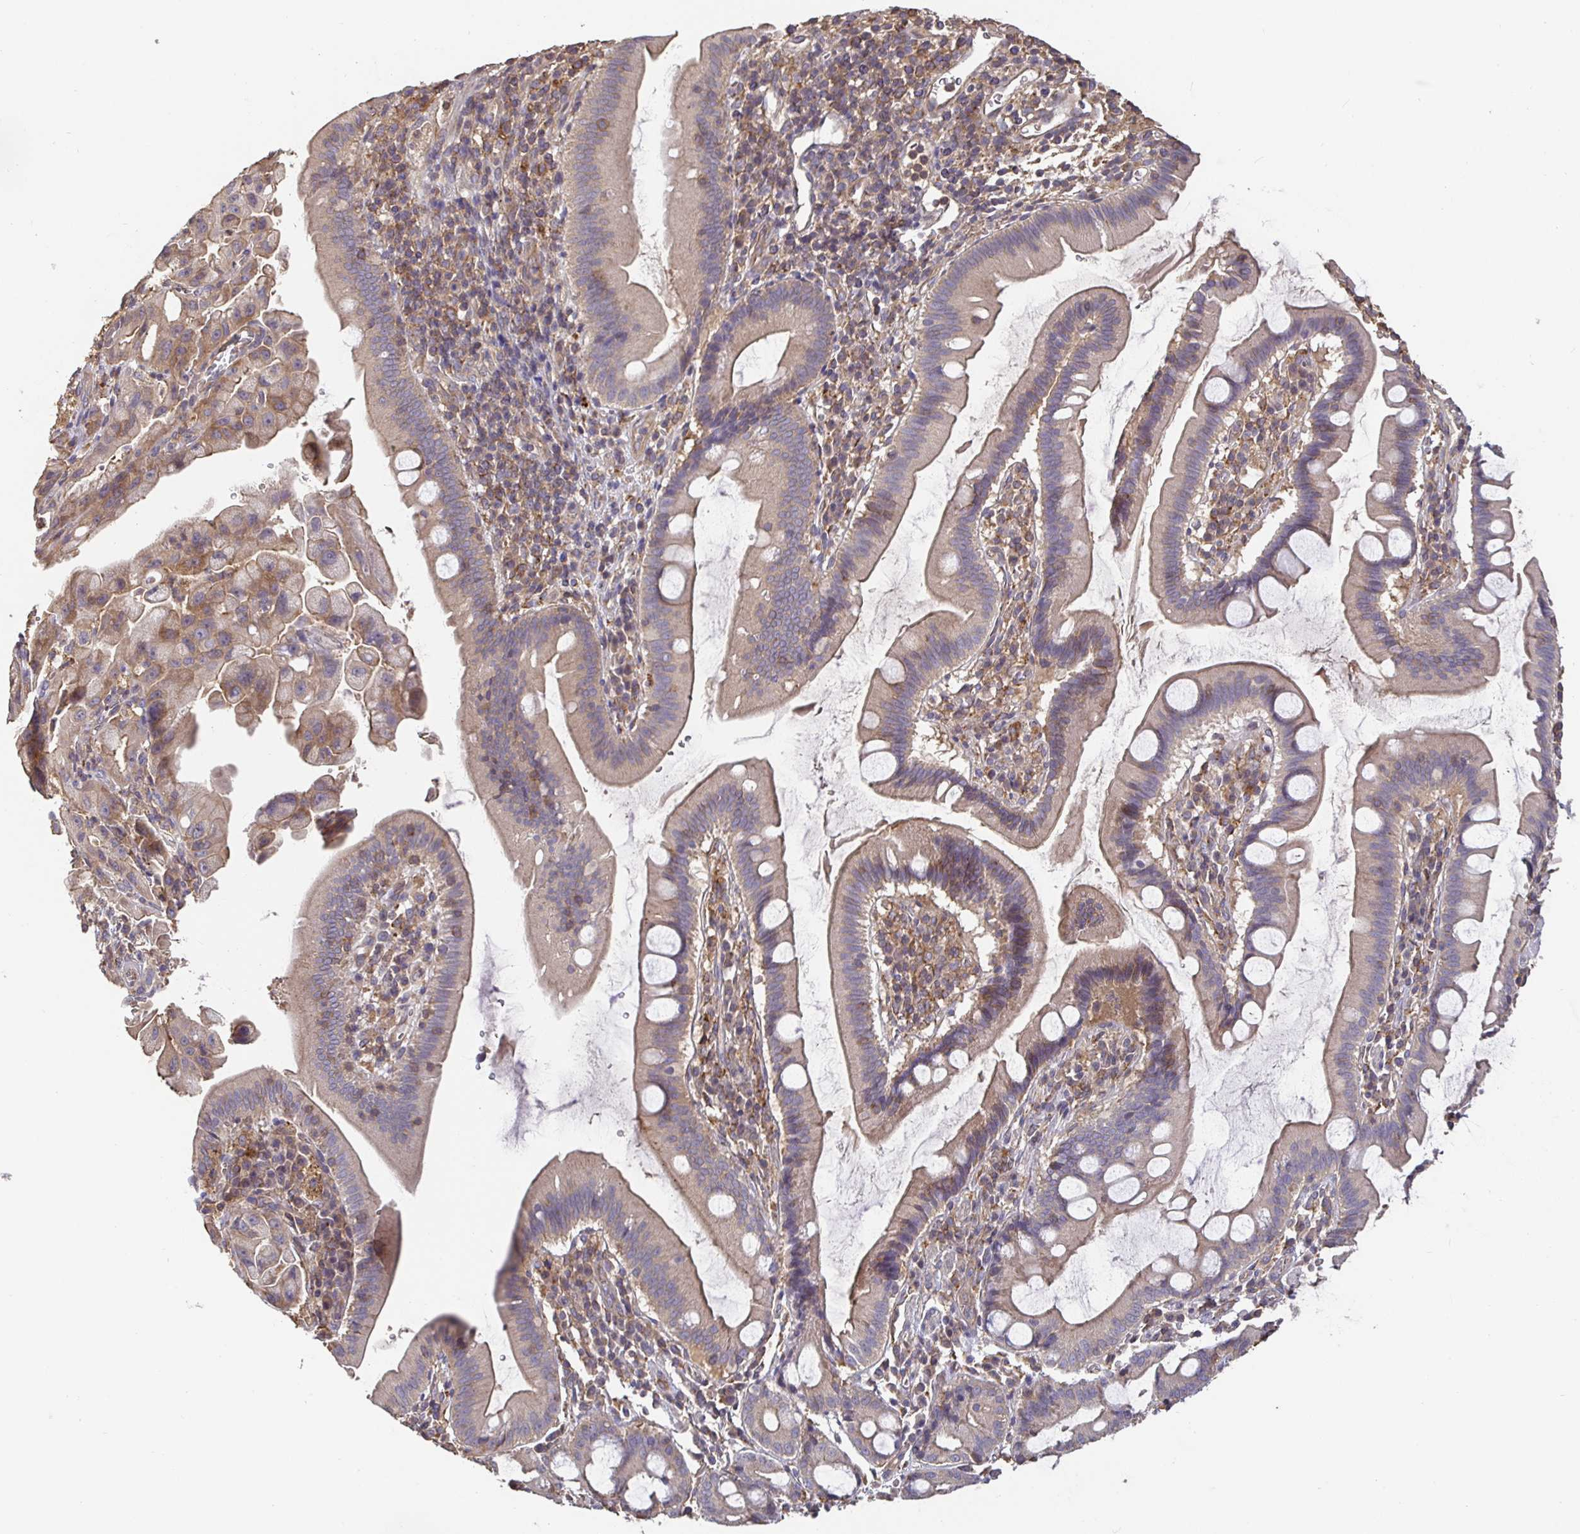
{"staining": {"intensity": "weak", "quantity": ">75%", "location": "cytoplasmic/membranous"}, "tissue": "pancreatic cancer", "cell_type": "Tumor cells", "image_type": "cancer", "snomed": [{"axis": "morphology", "description": "Adenocarcinoma, NOS"}, {"axis": "topography", "description": "Pancreas"}], "caption": "A high-resolution histopathology image shows immunohistochemistry staining of pancreatic adenocarcinoma, which displays weak cytoplasmic/membranous staining in approximately >75% of tumor cells.", "gene": "C1QTNF7", "patient": {"sex": "male", "age": 68}}